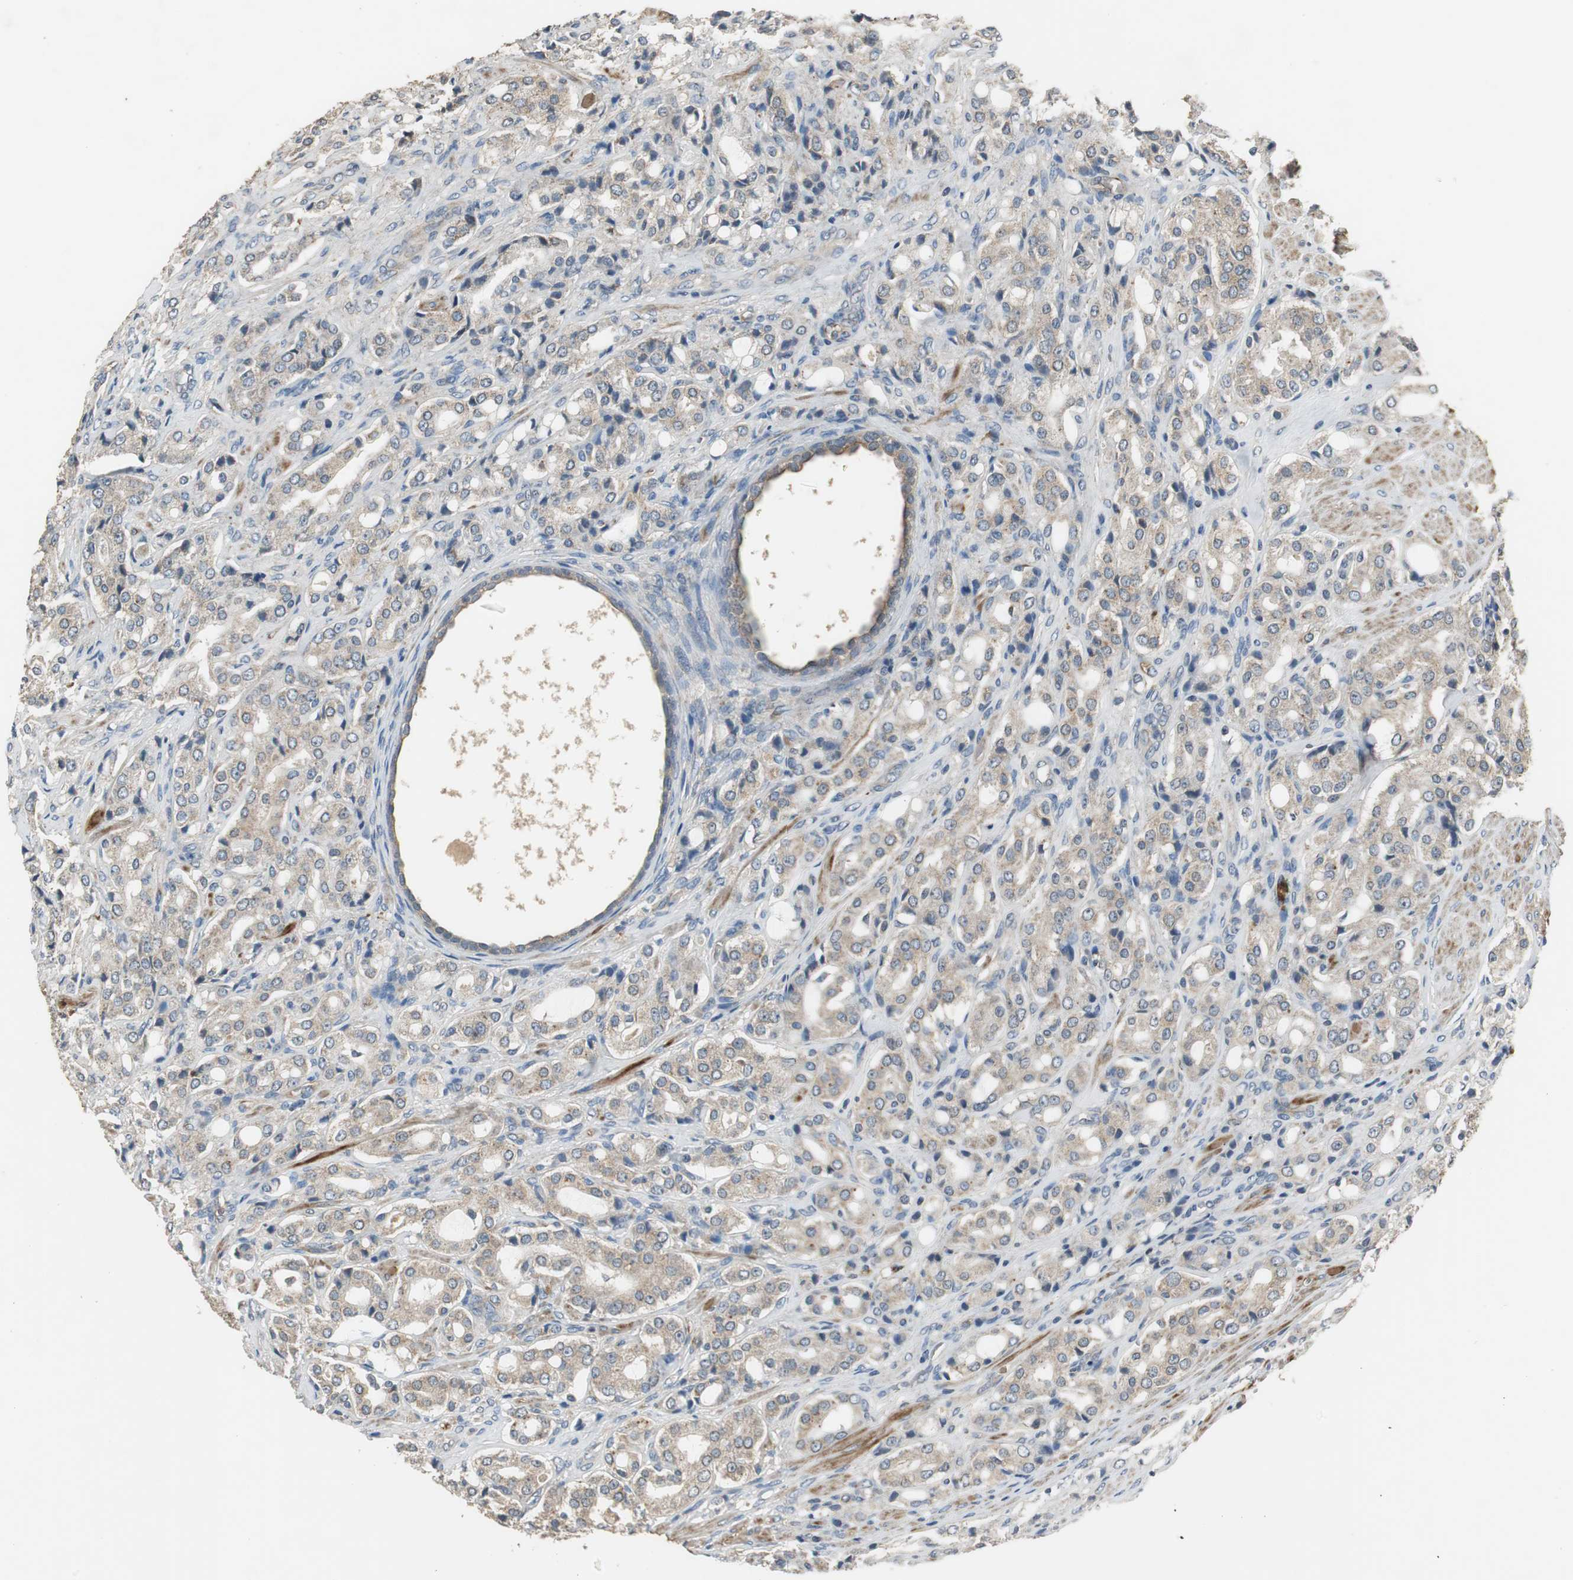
{"staining": {"intensity": "weak", "quantity": ">75%", "location": "cytoplasmic/membranous"}, "tissue": "prostate cancer", "cell_type": "Tumor cells", "image_type": "cancer", "snomed": [{"axis": "morphology", "description": "Adenocarcinoma, High grade"}, {"axis": "topography", "description": "Prostate"}], "caption": "IHC (DAB) staining of human prostate cancer shows weak cytoplasmic/membranous protein positivity in about >75% of tumor cells.", "gene": "MSTO1", "patient": {"sex": "male", "age": 72}}